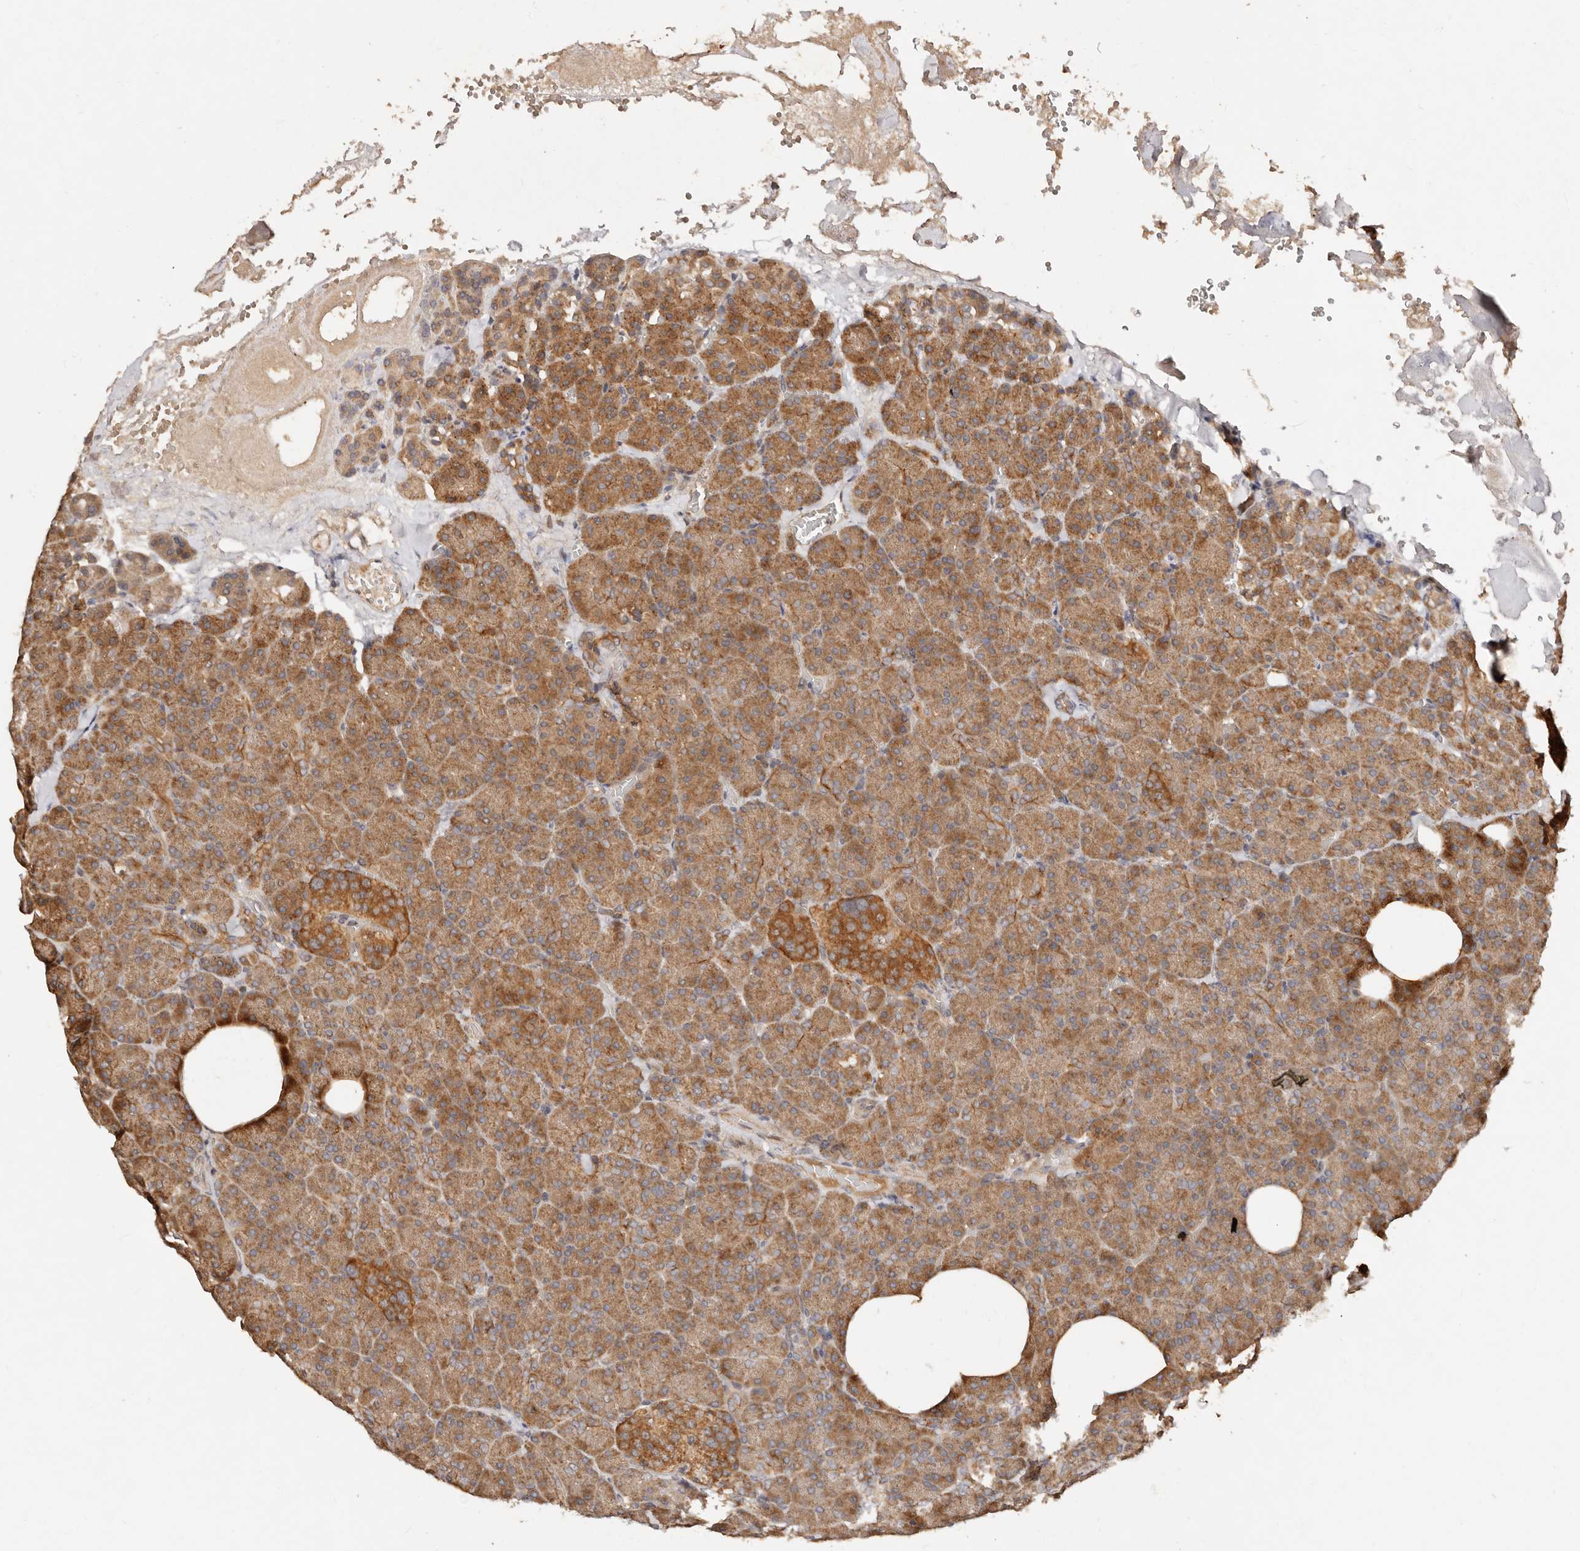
{"staining": {"intensity": "moderate", "quantity": ">75%", "location": "cytoplasmic/membranous"}, "tissue": "pancreas", "cell_type": "Exocrine glandular cells", "image_type": "normal", "snomed": [{"axis": "morphology", "description": "Normal tissue, NOS"}, {"axis": "morphology", "description": "Carcinoid, malignant, NOS"}, {"axis": "topography", "description": "Pancreas"}], "caption": "This is an image of immunohistochemistry (IHC) staining of benign pancreas, which shows moderate positivity in the cytoplasmic/membranous of exocrine glandular cells.", "gene": "DENND11", "patient": {"sex": "female", "age": 35}}